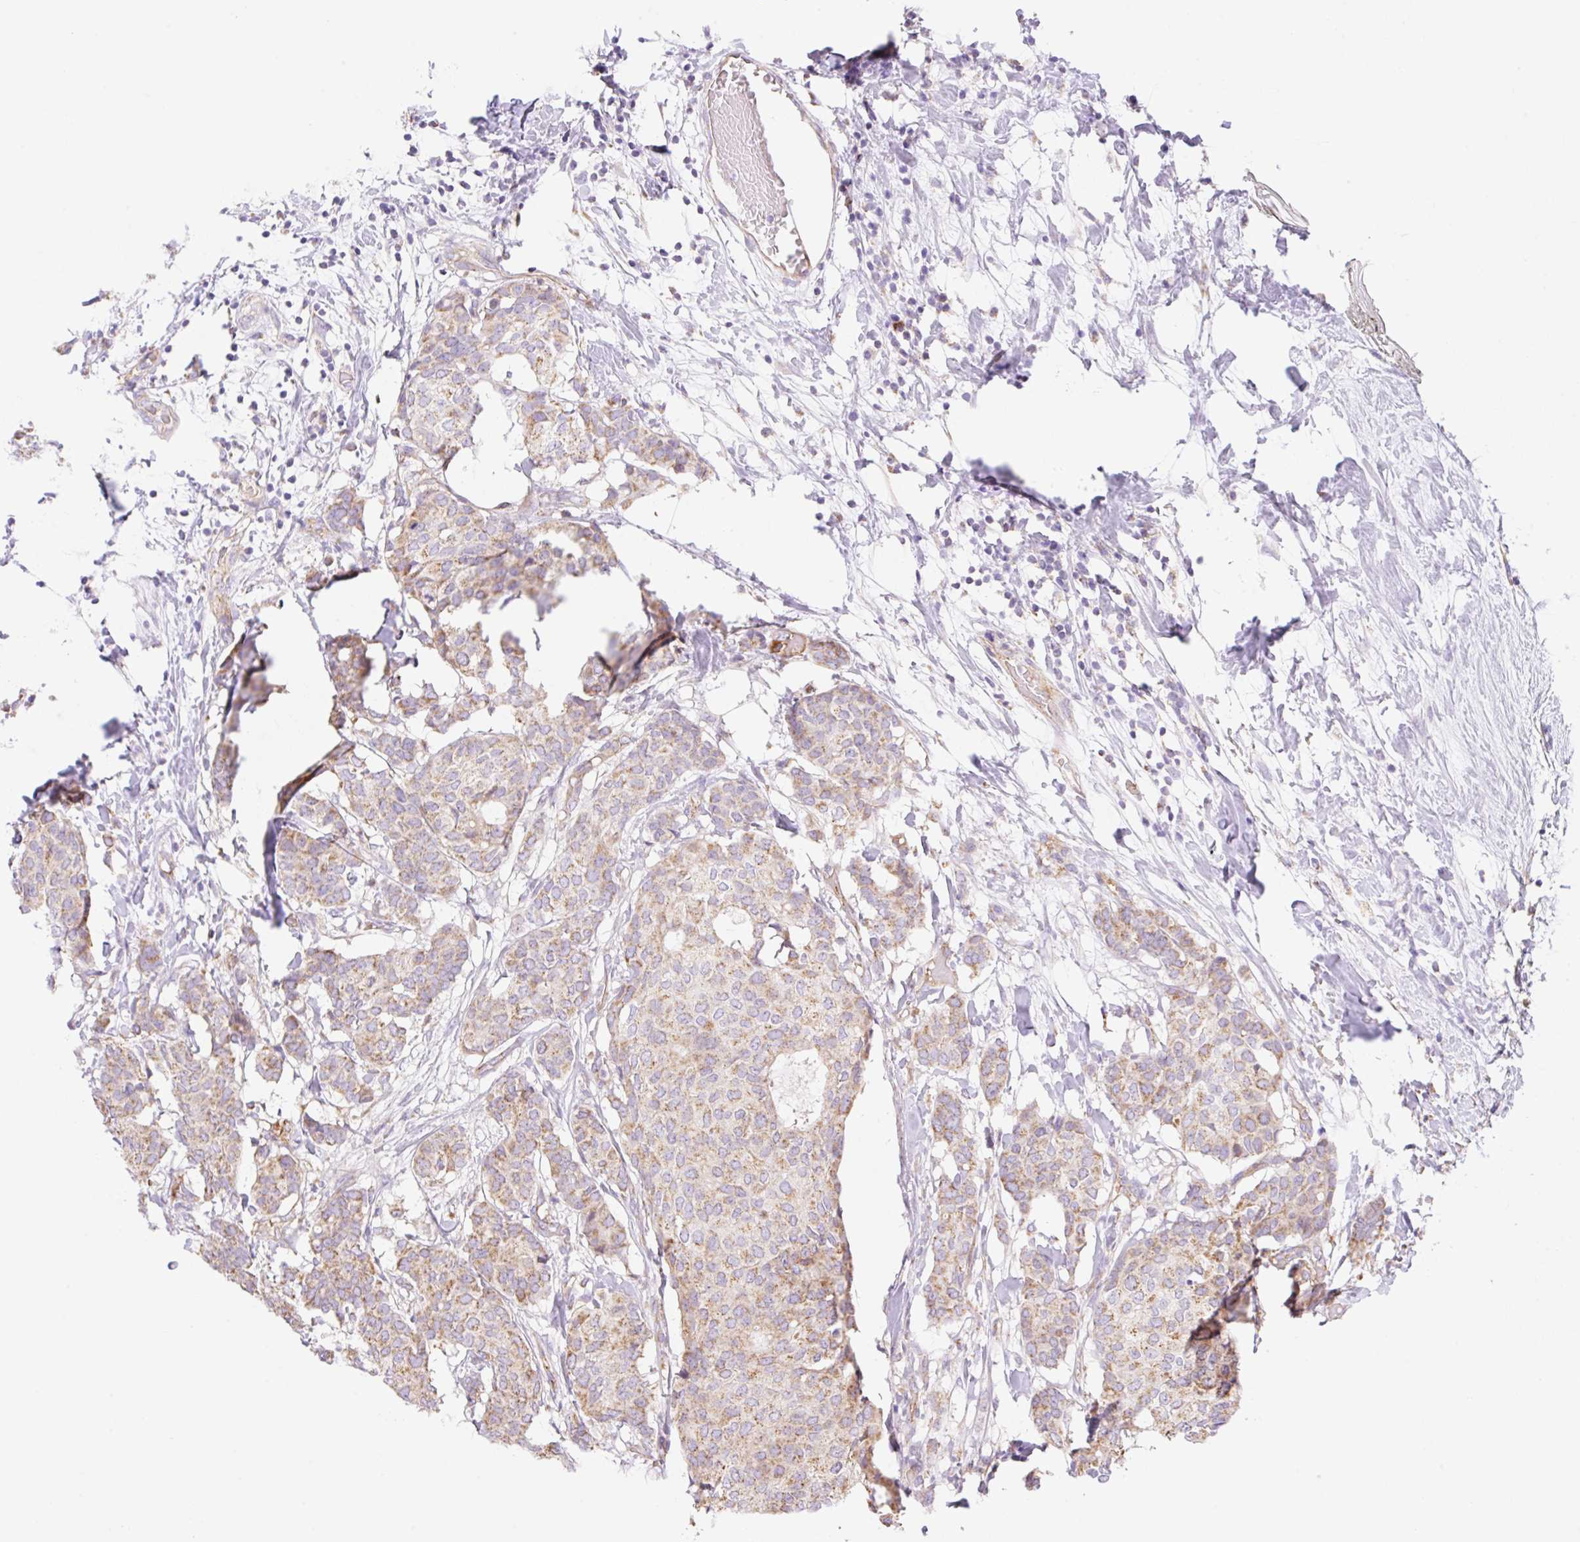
{"staining": {"intensity": "weak", "quantity": "25%-75%", "location": "cytoplasmic/membranous"}, "tissue": "breast cancer", "cell_type": "Tumor cells", "image_type": "cancer", "snomed": [{"axis": "morphology", "description": "Duct carcinoma"}, {"axis": "topography", "description": "Breast"}], "caption": "The immunohistochemical stain highlights weak cytoplasmic/membranous expression in tumor cells of breast cancer (intraductal carcinoma) tissue. Immunohistochemistry stains the protein in brown and the nuclei are stained blue.", "gene": "ESAM", "patient": {"sex": "female", "age": 75}}